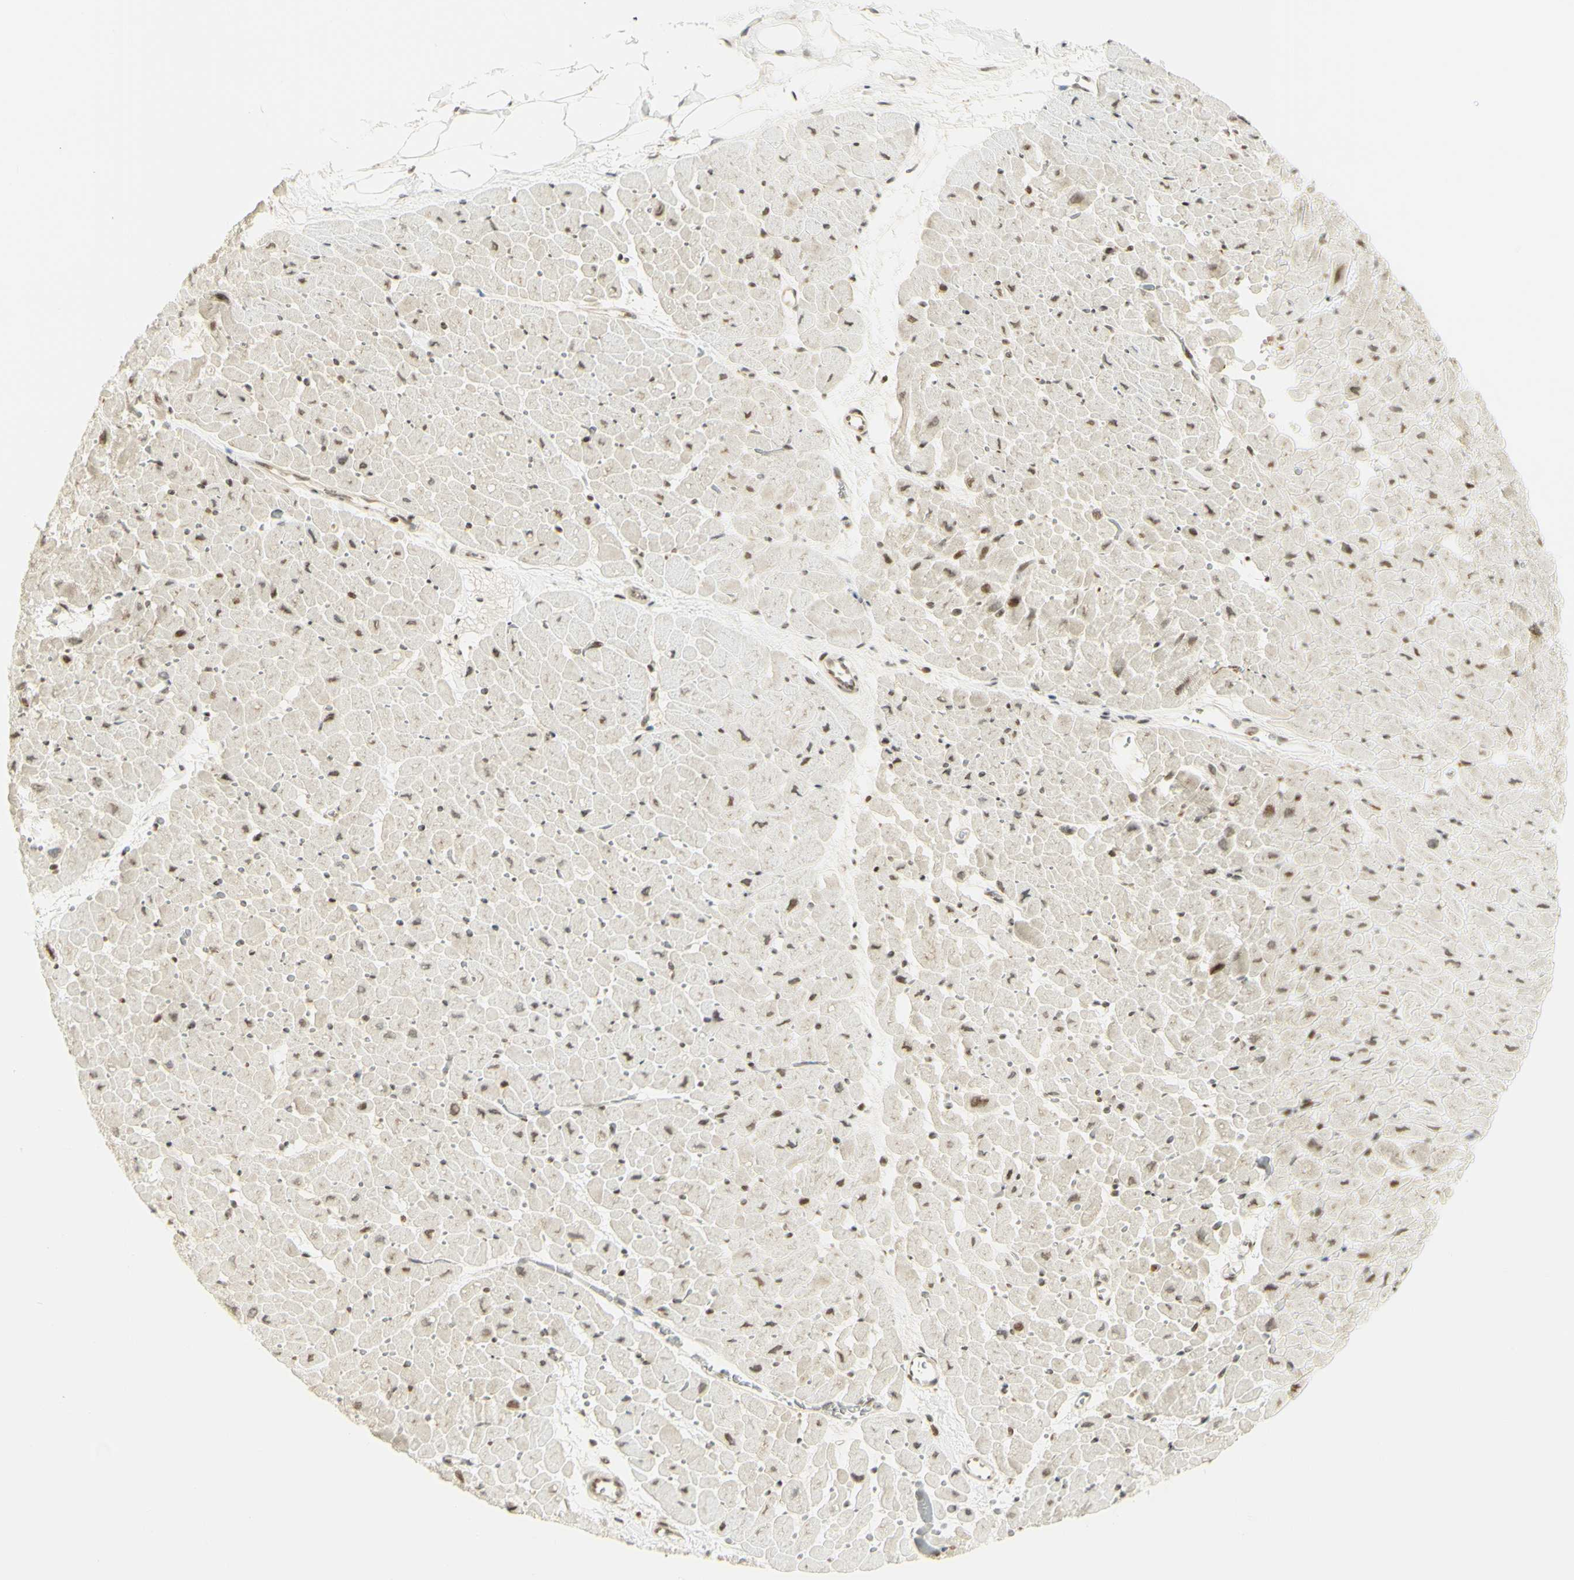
{"staining": {"intensity": "moderate", "quantity": "<25%", "location": "nuclear"}, "tissue": "heart muscle", "cell_type": "Cardiomyocytes", "image_type": "normal", "snomed": [{"axis": "morphology", "description": "Normal tissue, NOS"}, {"axis": "topography", "description": "Heart"}], "caption": "Heart muscle was stained to show a protein in brown. There is low levels of moderate nuclear positivity in approximately <25% of cardiomyocytes. (DAB (3,3'-diaminobenzidine) IHC, brown staining for protein, blue staining for nuclei).", "gene": "KIF11", "patient": {"sex": "male", "age": 45}}